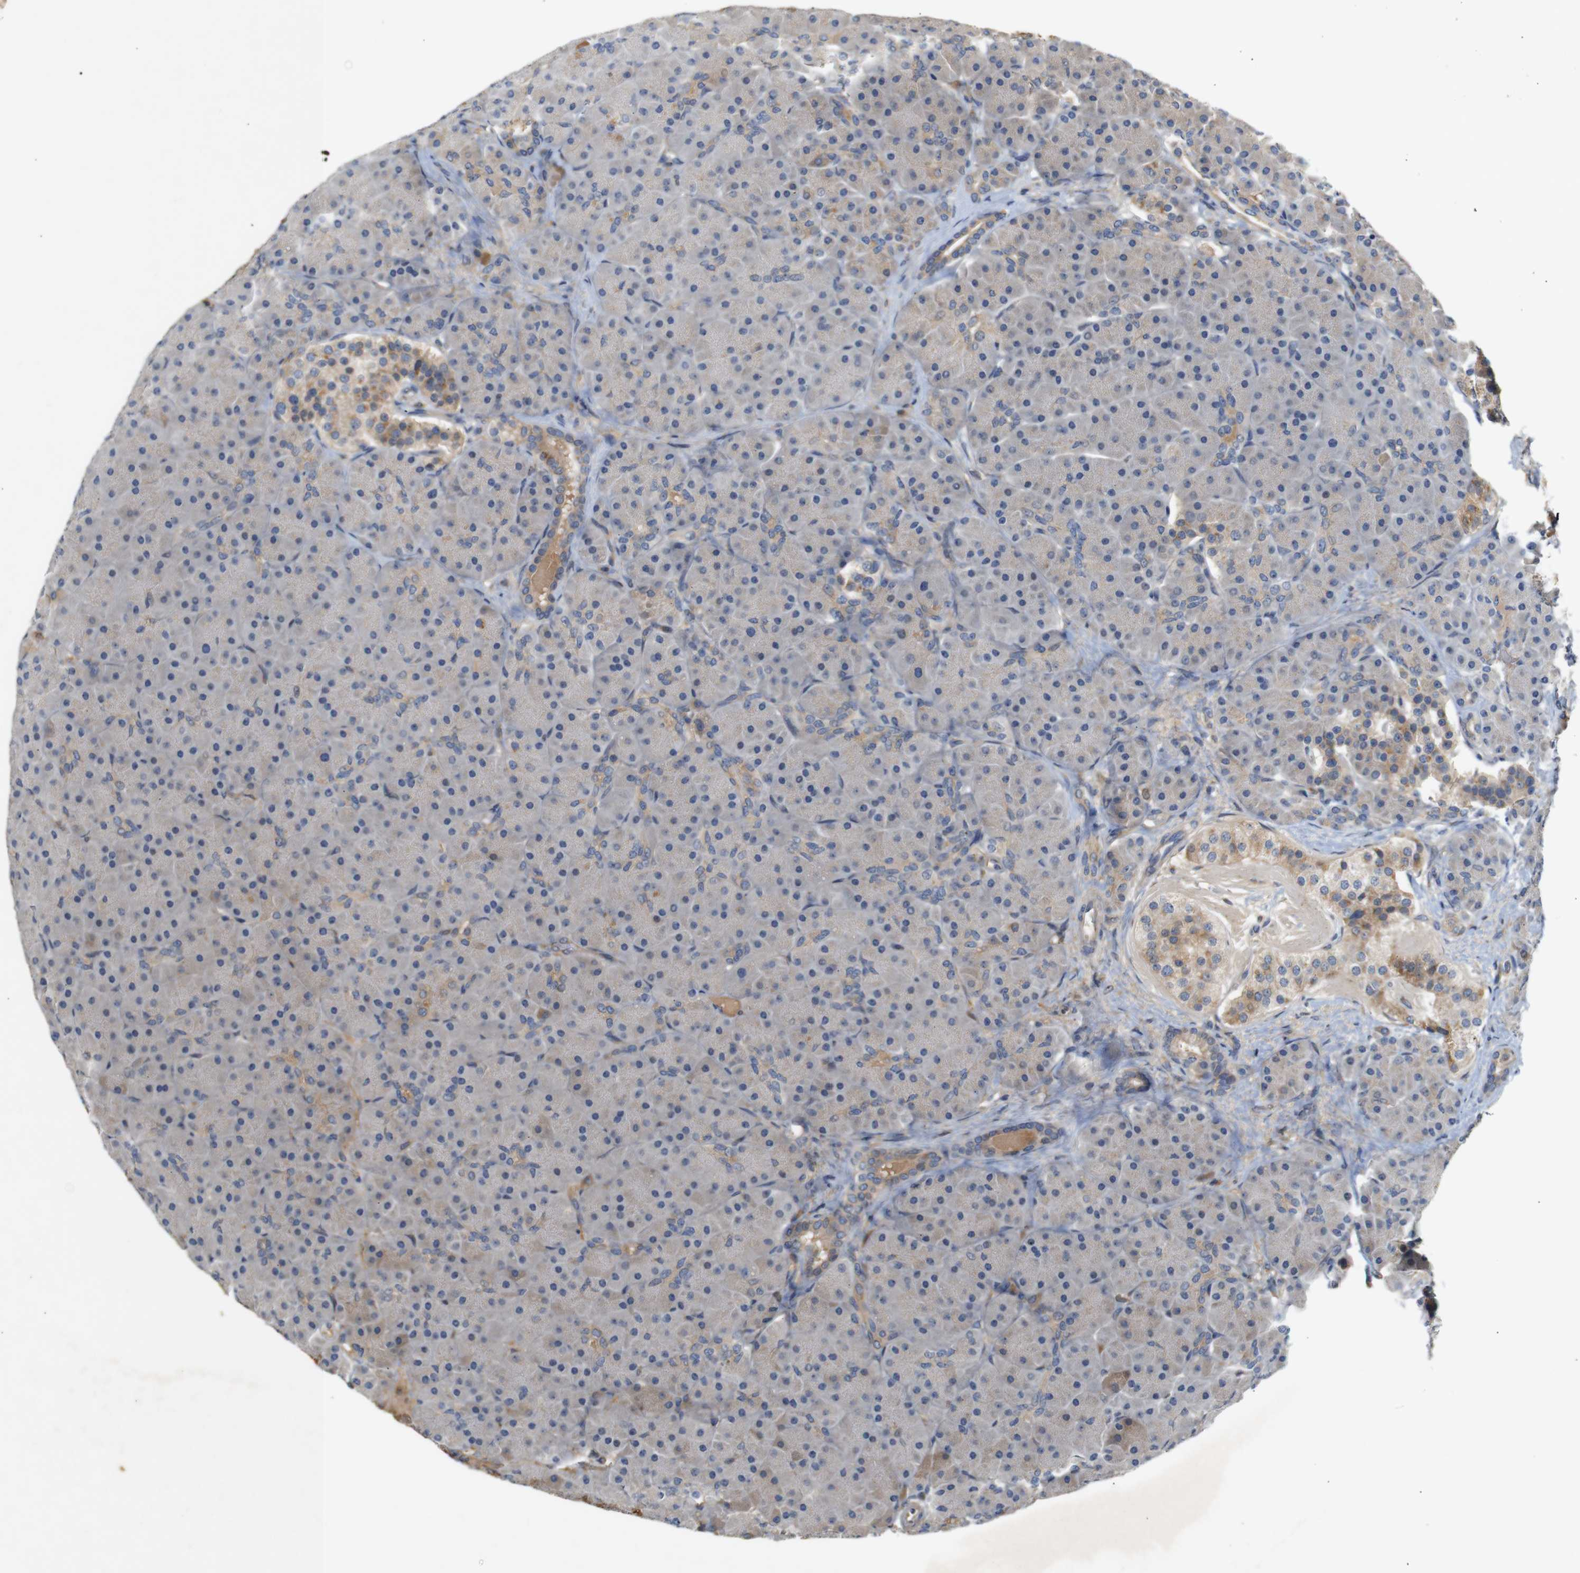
{"staining": {"intensity": "weak", "quantity": "<25%", "location": "cytoplasmic/membranous"}, "tissue": "pancreas", "cell_type": "Exocrine glandular cells", "image_type": "normal", "snomed": [{"axis": "morphology", "description": "Normal tissue, NOS"}, {"axis": "topography", "description": "Pancreas"}], "caption": "IHC micrograph of normal pancreas: pancreas stained with DAB reveals no significant protein positivity in exocrine glandular cells.", "gene": "PTPN1", "patient": {"sex": "male", "age": 66}}